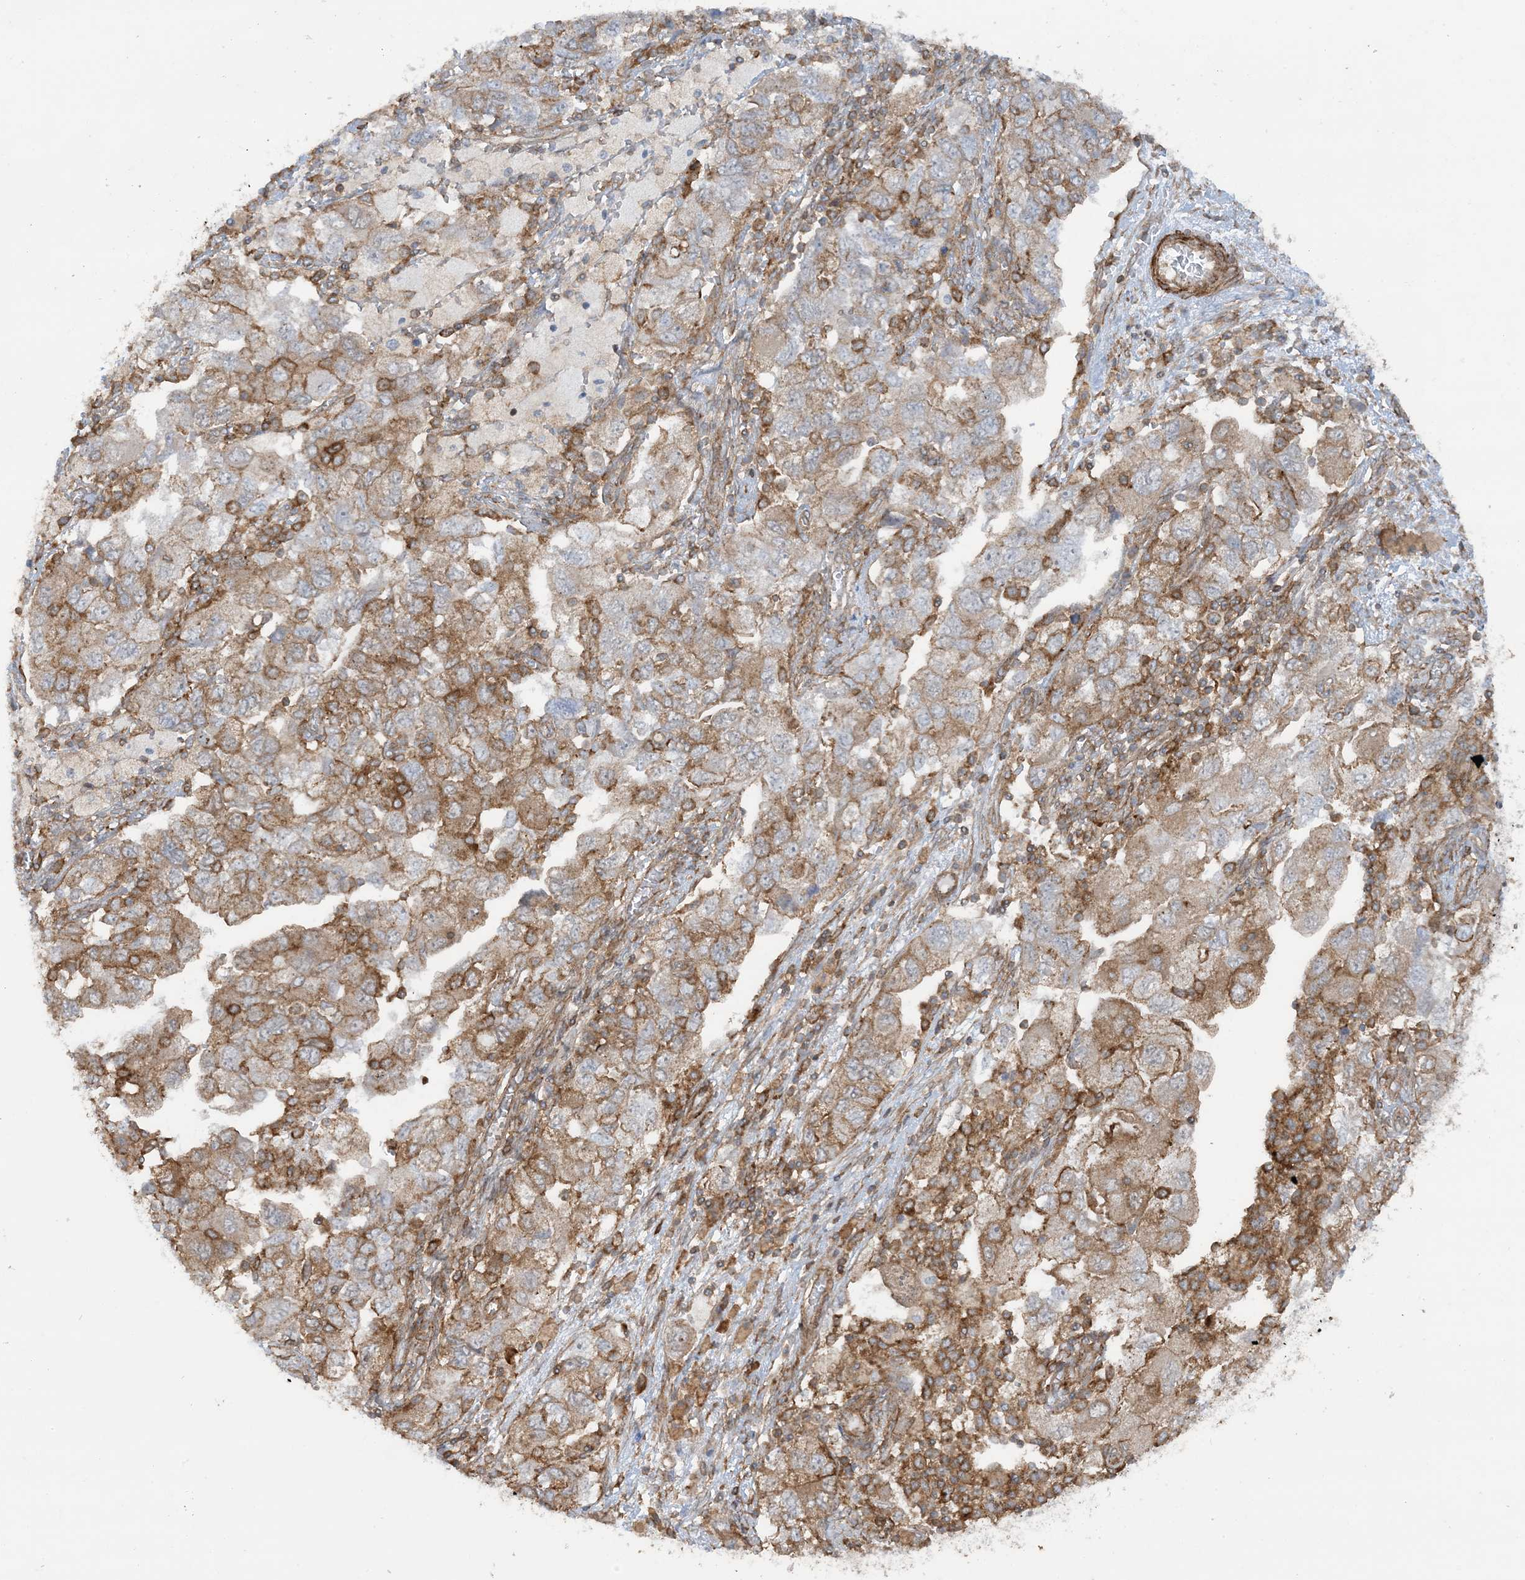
{"staining": {"intensity": "moderate", "quantity": ">75%", "location": "cytoplasmic/membranous"}, "tissue": "ovarian cancer", "cell_type": "Tumor cells", "image_type": "cancer", "snomed": [{"axis": "morphology", "description": "Carcinoma, NOS"}, {"axis": "morphology", "description": "Cystadenocarcinoma, serous, NOS"}, {"axis": "topography", "description": "Ovary"}], "caption": "Human ovarian carcinoma stained with a protein marker displays moderate staining in tumor cells.", "gene": "STAM2", "patient": {"sex": "female", "age": 69}}